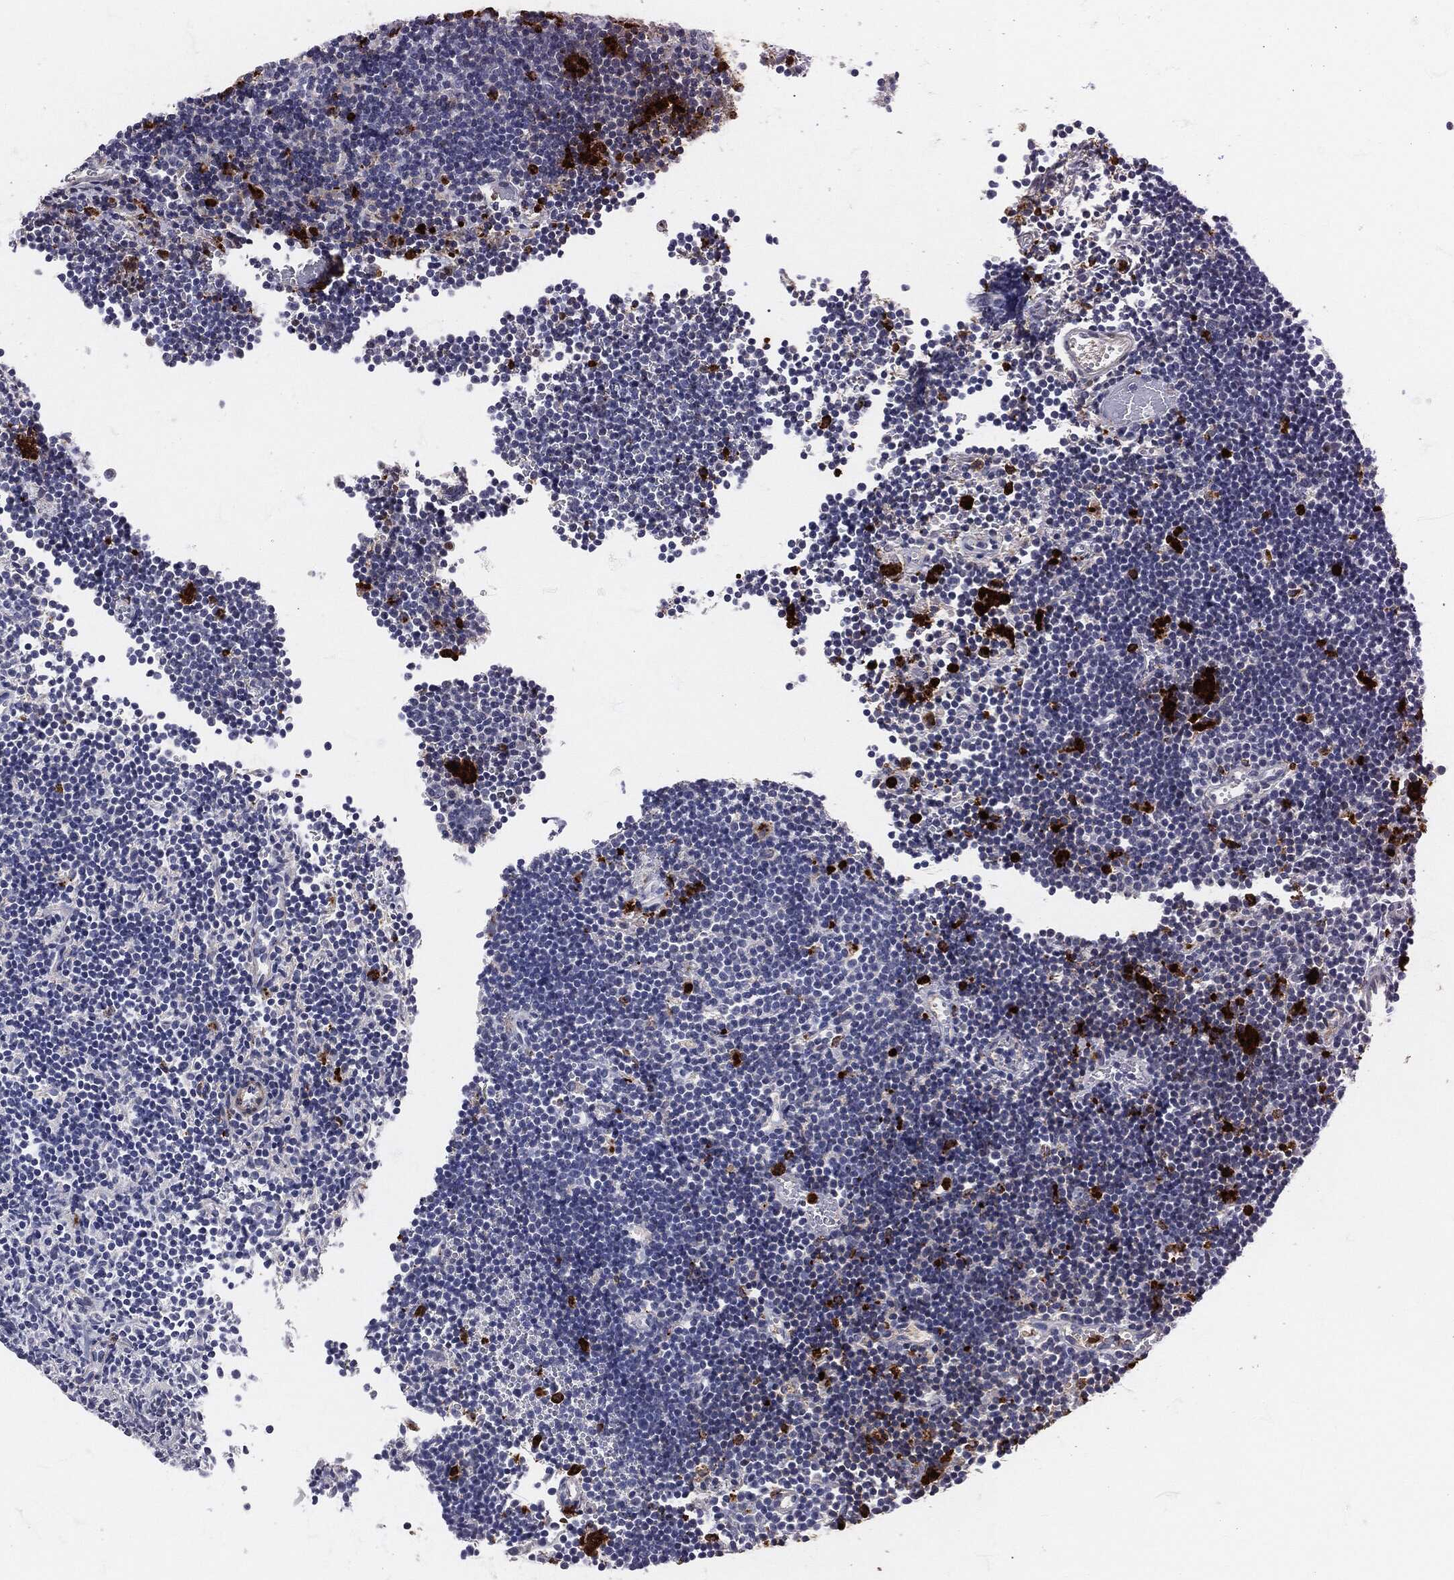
{"staining": {"intensity": "negative", "quantity": "none", "location": "none"}, "tissue": "lymphoma", "cell_type": "Tumor cells", "image_type": "cancer", "snomed": [{"axis": "morphology", "description": "Malignant lymphoma, non-Hodgkin's type, Low grade"}, {"axis": "topography", "description": "Brain"}], "caption": "DAB immunohistochemical staining of lymphoma reveals no significant positivity in tumor cells. (DAB IHC, high magnification).", "gene": "MPO", "patient": {"sex": "female", "age": 66}}